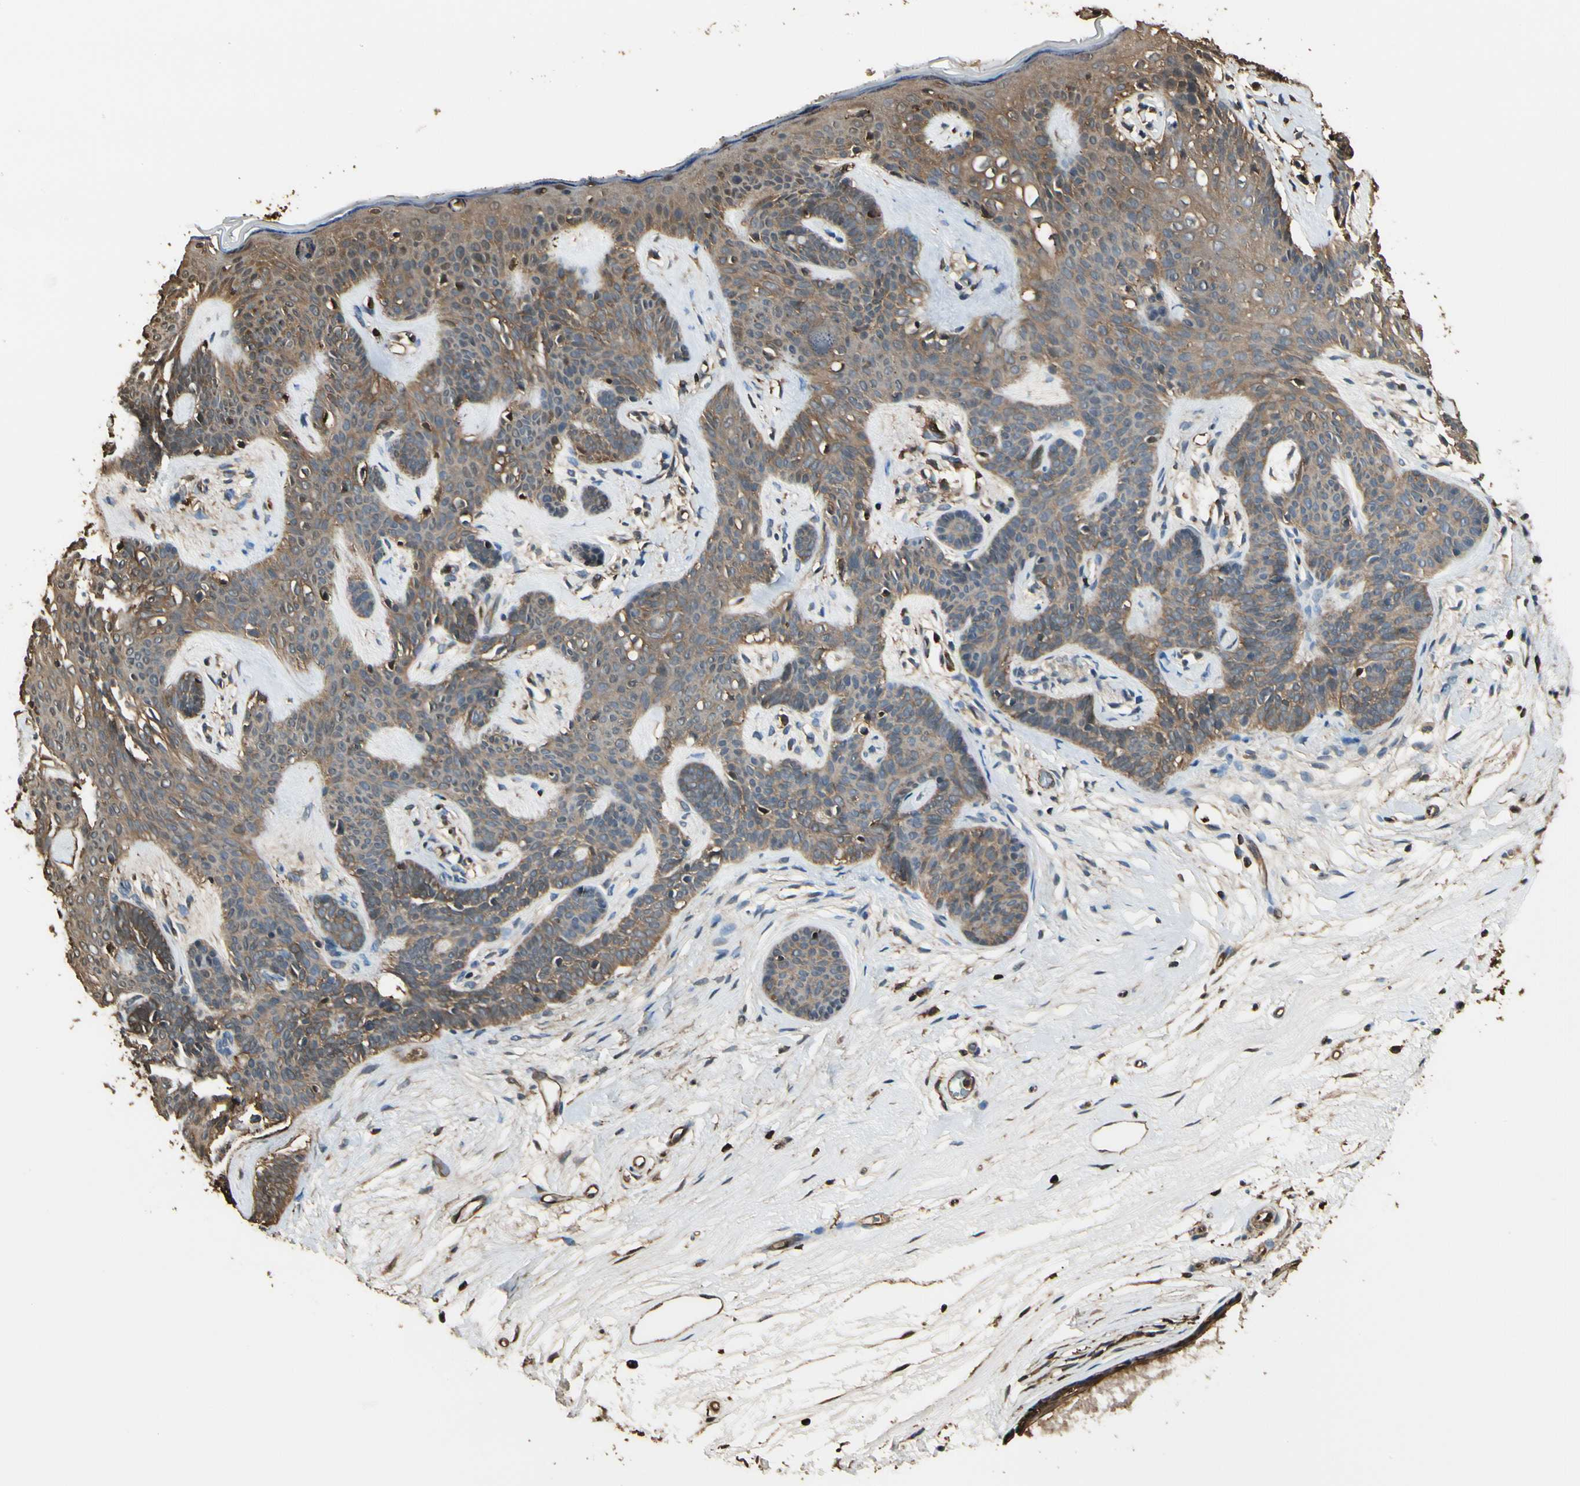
{"staining": {"intensity": "moderate", "quantity": ">75%", "location": "cytoplasmic/membranous"}, "tissue": "skin cancer", "cell_type": "Tumor cells", "image_type": "cancer", "snomed": [{"axis": "morphology", "description": "Developmental malformation"}, {"axis": "morphology", "description": "Basal cell carcinoma"}, {"axis": "topography", "description": "Skin"}], "caption": "A brown stain shows moderate cytoplasmic/membranous expression of a protein in human skin basal cell carcinoma tumor cells. (DAB = brown stain, brightfield microscopy at high magnification).", "gene": "YWHAE", "patient": {"sex": "female", "age": 62}}